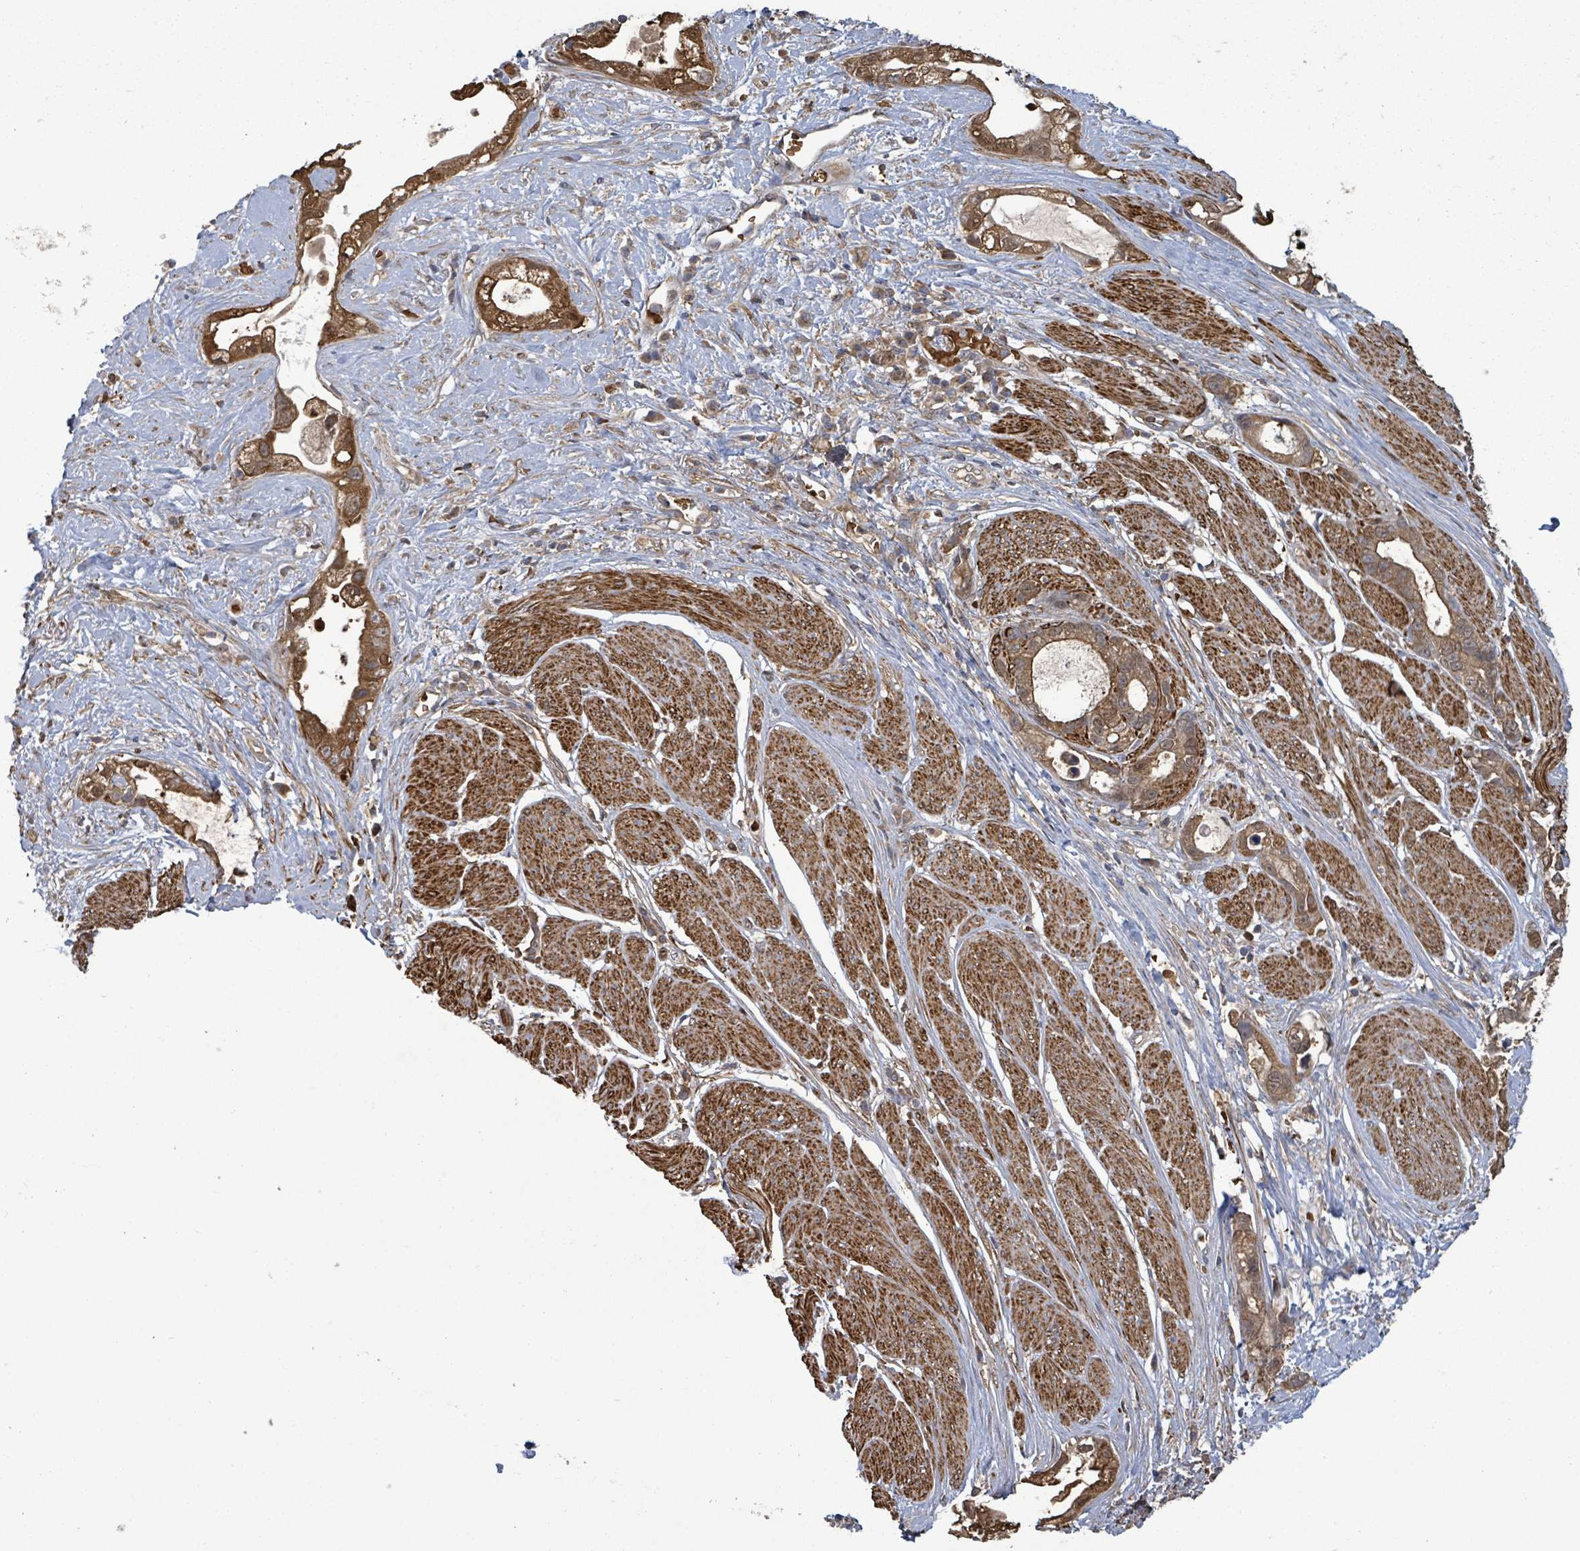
{"staining": {"intensity": "moderate", "quantity": ">75%", "location": "cytoplasmic/membranous"}, "tissue": "stomach cancer", "cell_type": "Tumor cells", "image_type": "cancer", "snomed": [{"axis": "morphology", "description": "Adenocarcinoma, NOS"}, {"axis": "topography", "description": "Stomach"}], "caption": "A histopathology image of stomach cancer stained for a protein demonstrates moderate cytoplasmic/membranous brown staining in tumor cells.", "gene": "MAP3K6", "patient": {"sex": "male", "age": 55}}